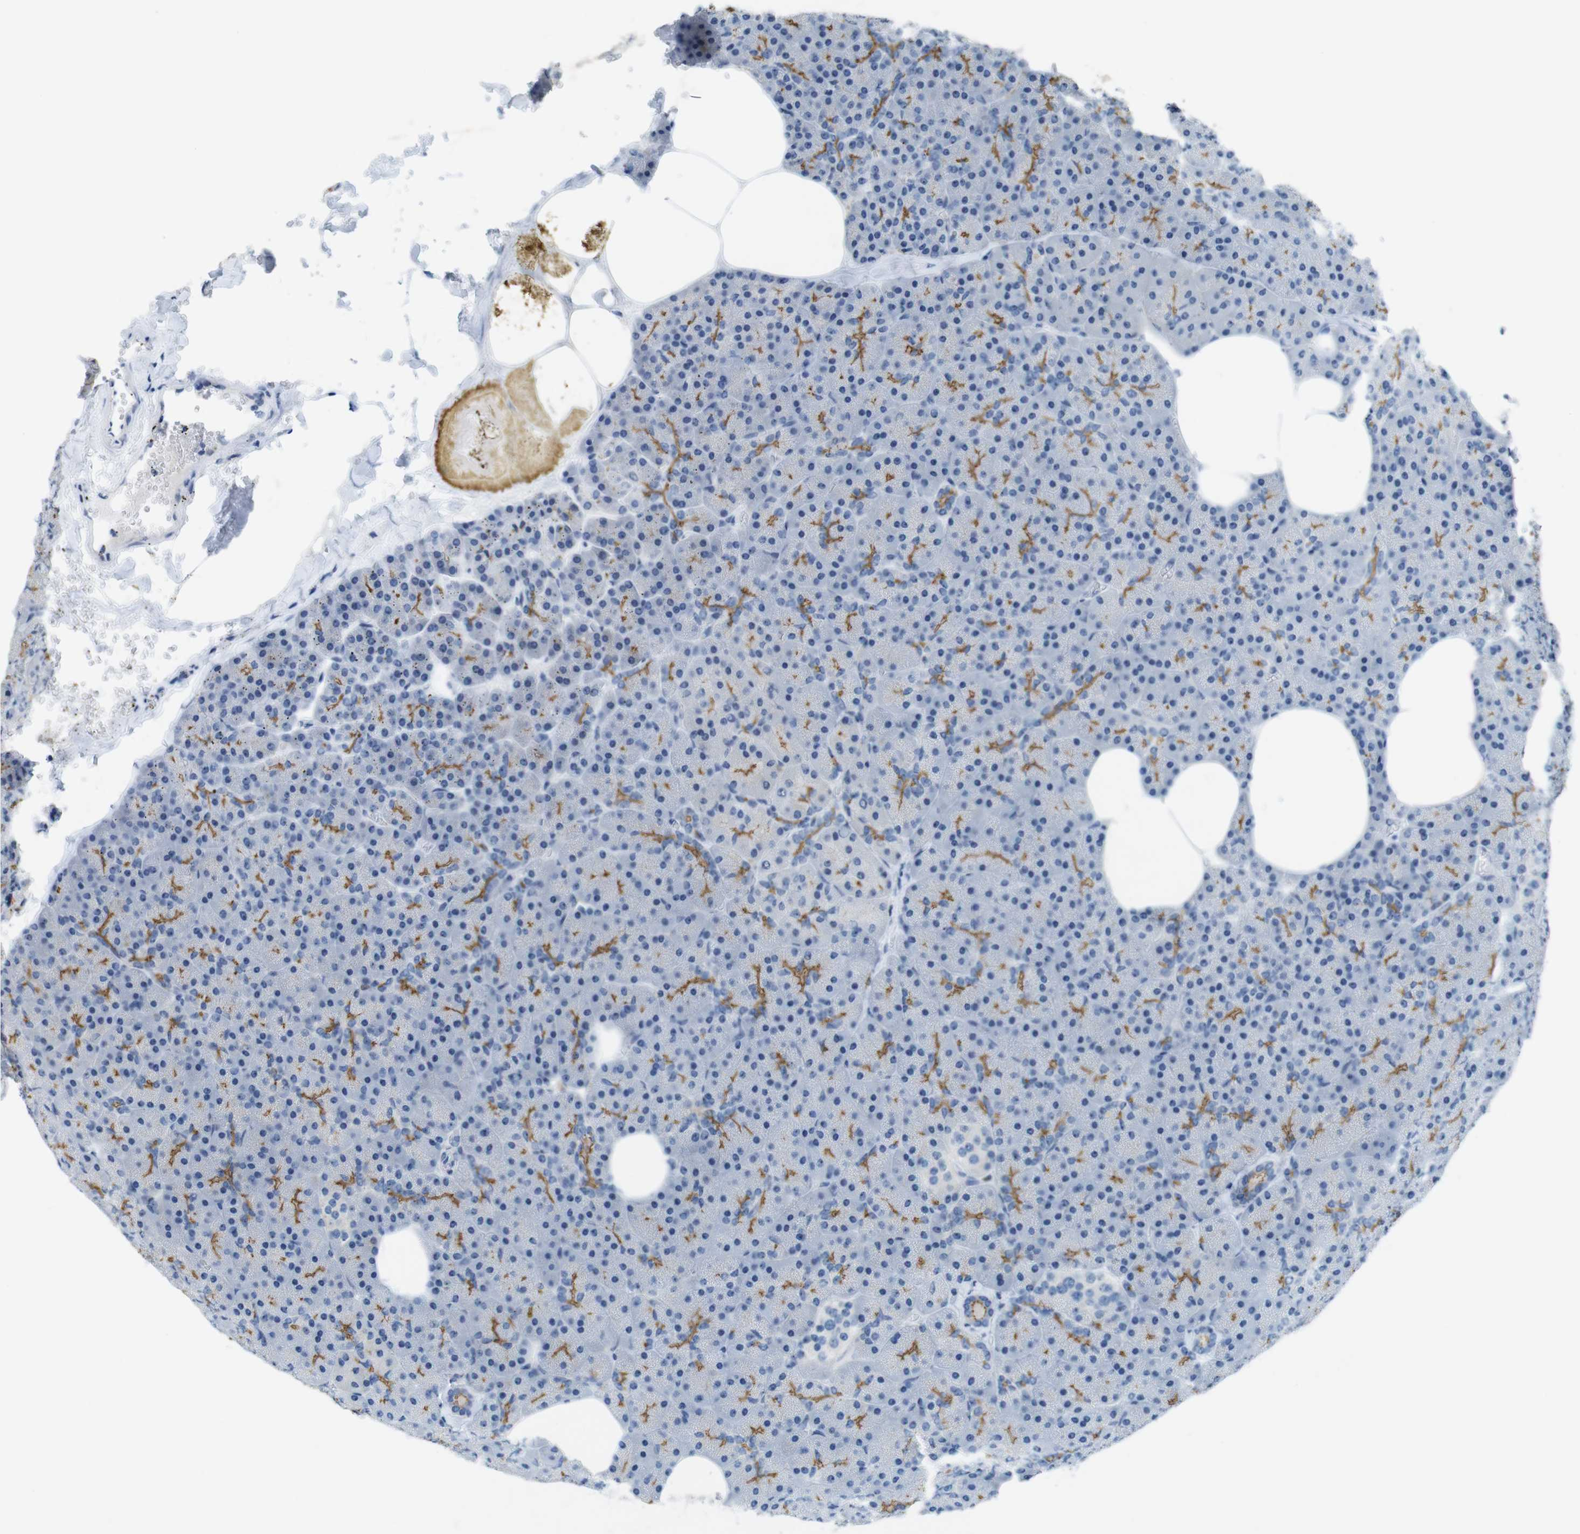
{"staining": {"intensity": "moderate", "quantity": ">75%", "location": "cytoplasmic/membranous"}, "tissue": "pancreas", "cell_type": "Exocrine glandular cells", "image_type": "normal", "snomed": [{"axis": "morphology", "description": "Normal tissue, NOS"}, {"axis": "topography", "description": "Pancreas"}], "caption": "Immunohistochemical staining of unremarkable pancreas shows moderate cytoplasmic/membranous protein positivity in about >75% of exocrine glandular cells.", "gene": "TJP3", "patient": {"sex": "female", "age": 35}}